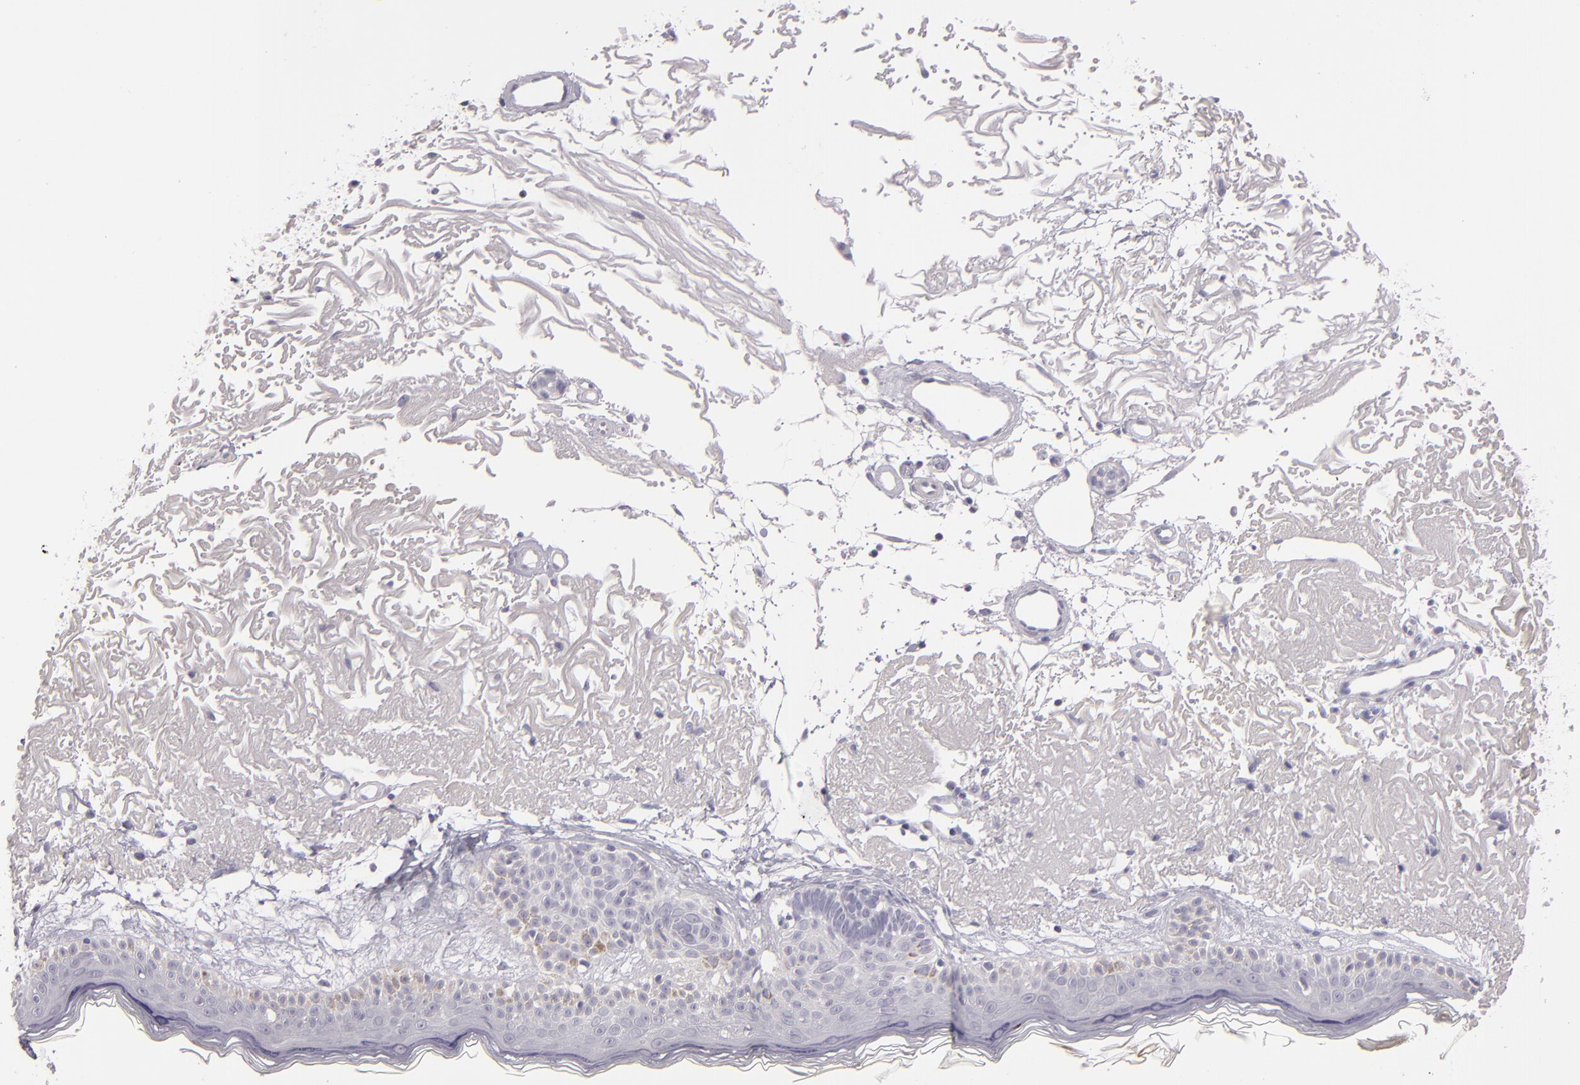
{"staining": {"intensity": "negative", "quantity": "none", "location": "none"}, "tissue": "skin", "cell_type": "Fibroblasts", "image_type": "normal", "snomed": [{"axis": "morphology", "description": "Normal tissue, NOS"}, {"axis": "topography", "description": "Skin"}], "caption": "Fibroblasts show no significant expression in unremarkable skin. (Immunohistochemistry, brightfield microscopy, high magnification).", "gene": "FAM181A", "patient": {"sex": "female", "age": 90}}